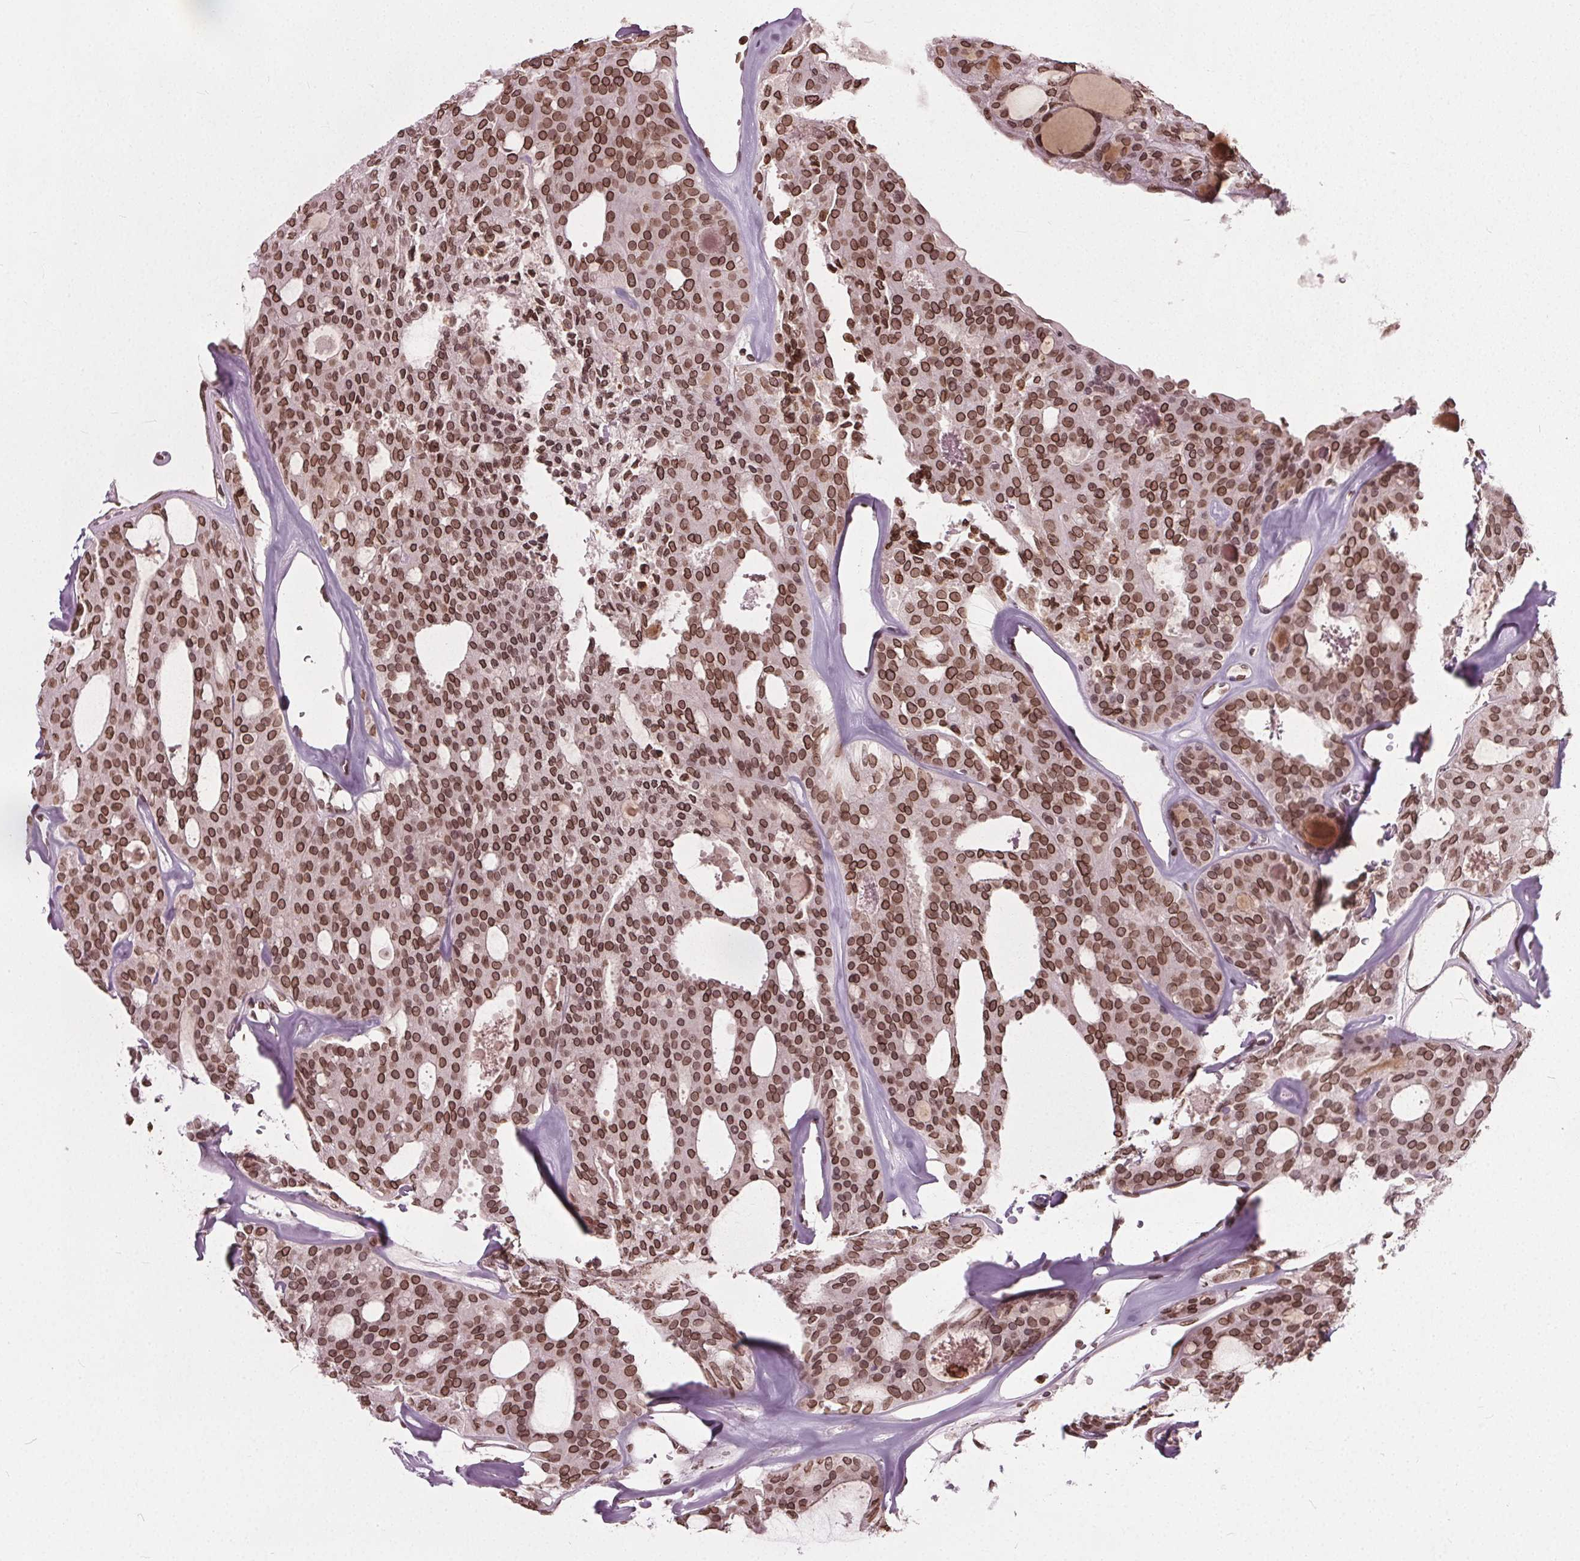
{"staining": {"intensity": "moderate", "quantity": ">75%", "location": "cytoplasmic/membranous,nuclear"}, "tissue": "thyroid cancer", "cell_type": "Tumor cells", "image_type": "cancer", "snomed": [{"axis": "morphology", "description": "Follicular adenoma carcinoma, NOS"}, {"axis": "topography", "description": "Thyroid gland"}], "caption": "High-power microscopy captured an immunohistochemistry (IHC) photomicrograph of follicular adenoma carcinoma (thyroid), revealing moderate cytoplasmic/membranous and nuclear staining in approximately >75% of tumor cells.", "gene": "TTC39C", "patient": {"sex": "male", "age": 75}}